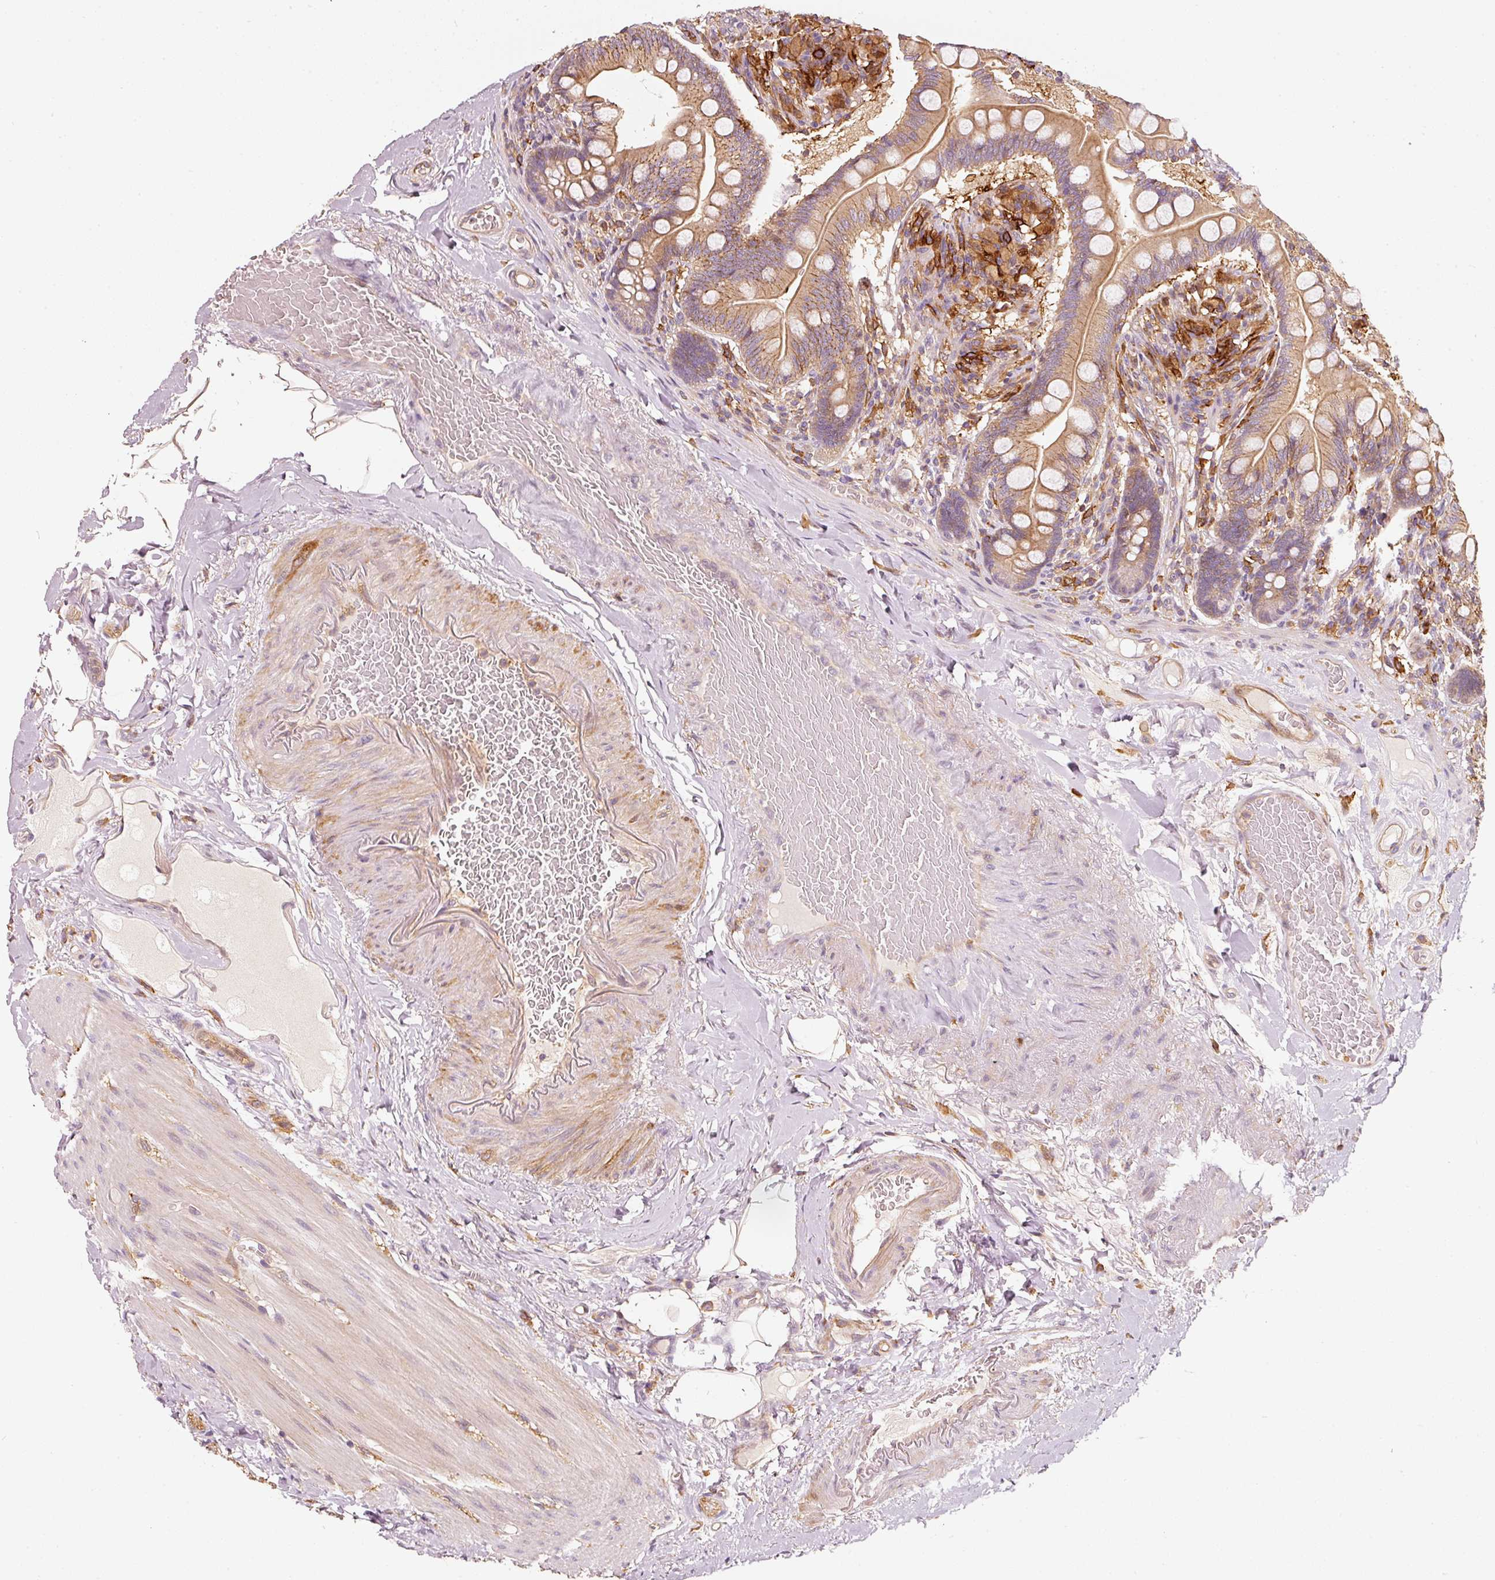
{"staining": {"intensity": "strong", "quantity": ">75%", "location": "cytoplasmic/membranous"}, "tissue": "small intestine", "cell_type": "Glandular cells", "image_type": "normal", "snomed": [{"axis": "morphology", "description": "Normal tissue, NOS"}, {"axis": "topography", "description": "Small intestine"}], "caption": "Normal small intestine reveals strong cytoplasmic/membranous positivity in about >75% of glandular cells, visualized by immunohistochemistry. Using DAB (3,3'-diaminobenzidine) (brown) and hematoxylin (blue) stains, captured at high magnification using brightfield microscopy.", "gene": "IQGAP2", "patient": {"sex": "female", "age": 64}}